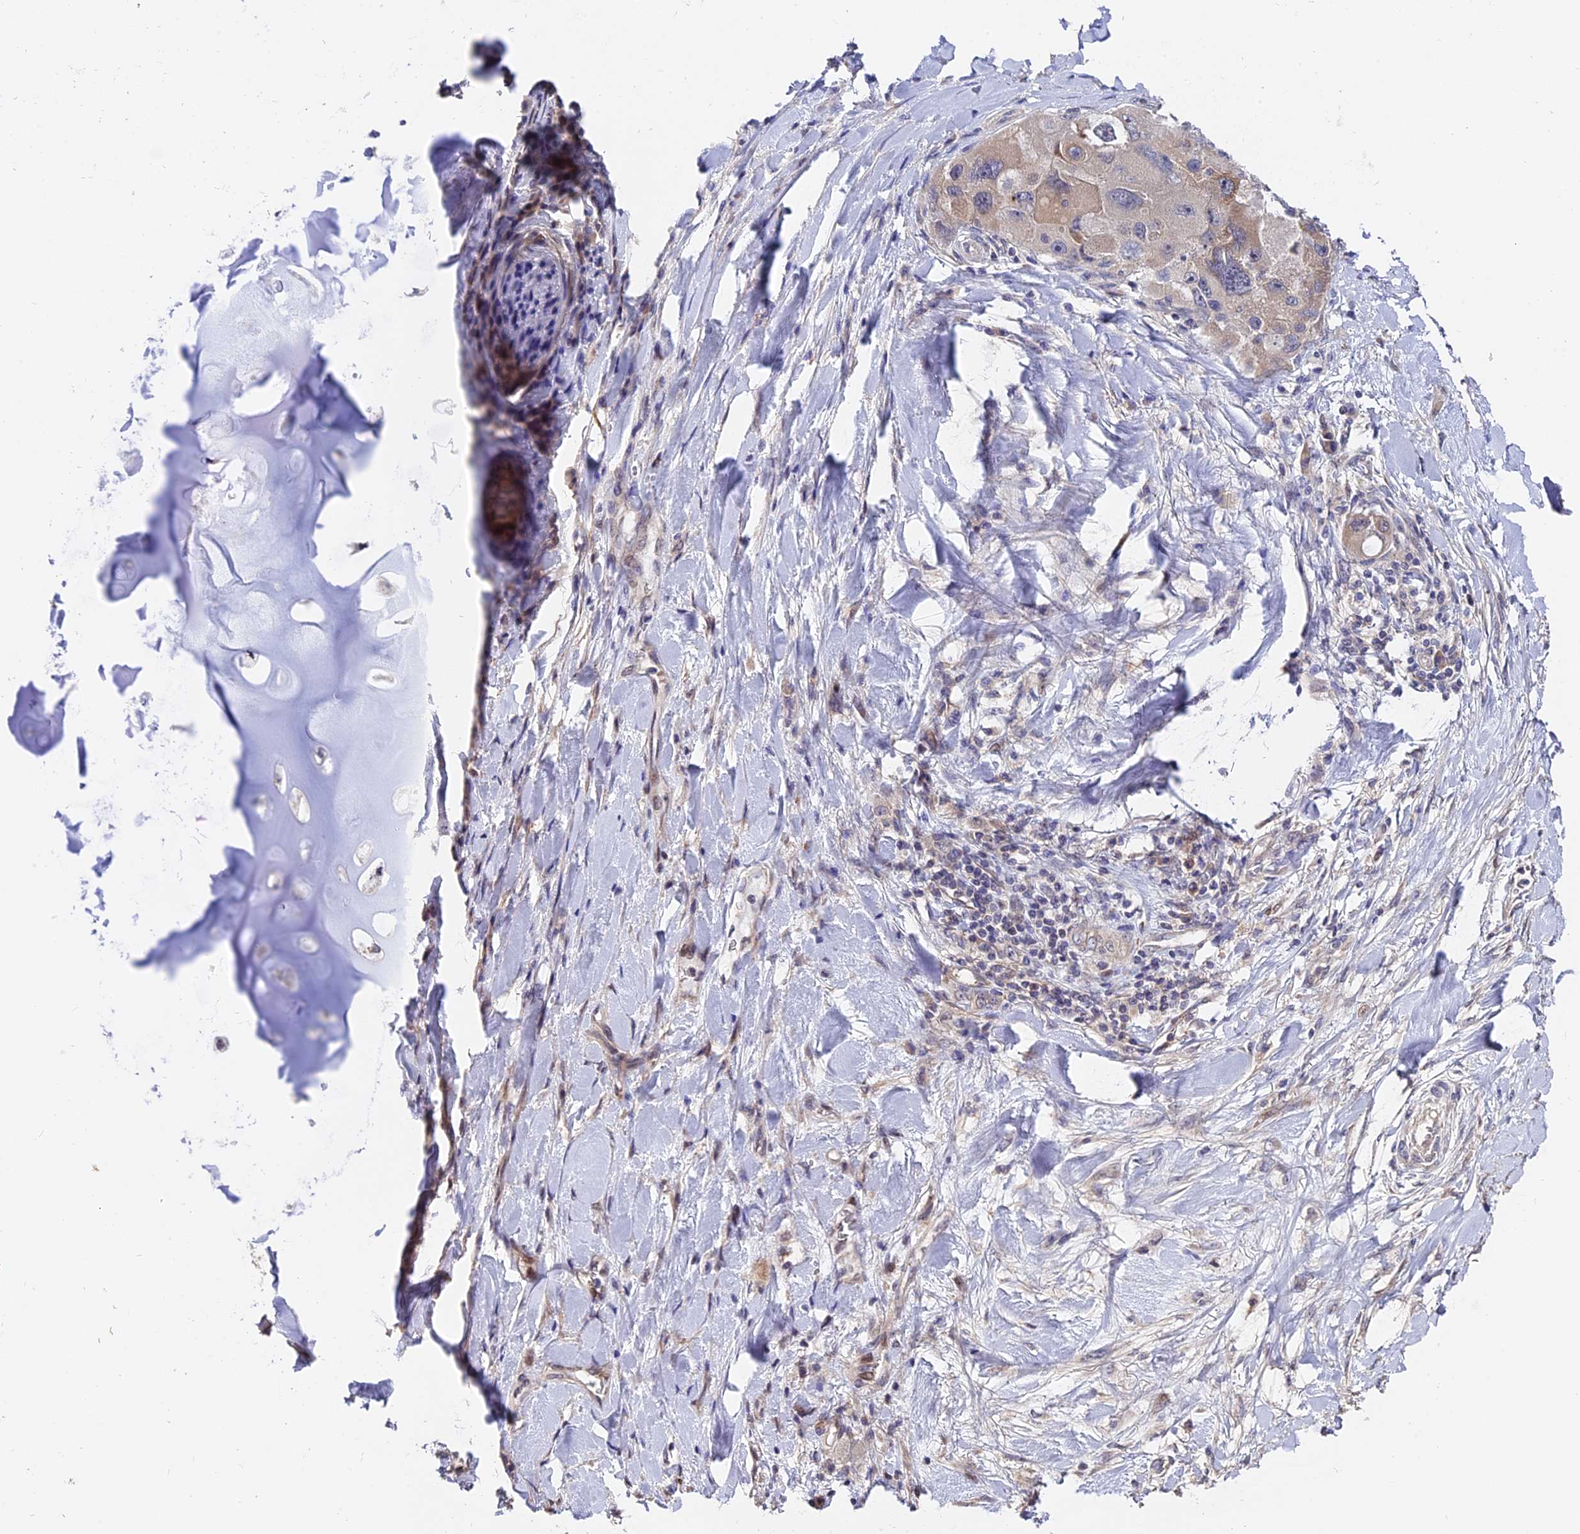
{"staining": {"intensity": "weak", "quantity": "<25%", "location": "cytoplasmic/membranous"}, "tissue": "lung cancer", "cell_type": "Tumor cells", "image_type": "cancer", "snomed": [{"axis": "morphology", "description": "Adenocarcinoma, NOS"}, {"axis": "topography", "description": "Lung"}], "caption": "A photomicrograph of human lung cancer (adenocarcinoma) is negative for staining in tumor cells. (DAB immunohistochemistry (IHC) visualized using brightfield microscopy, high magnification).", "gene": "TRMT1", "patient": {"sex": "female", "age": 54}}